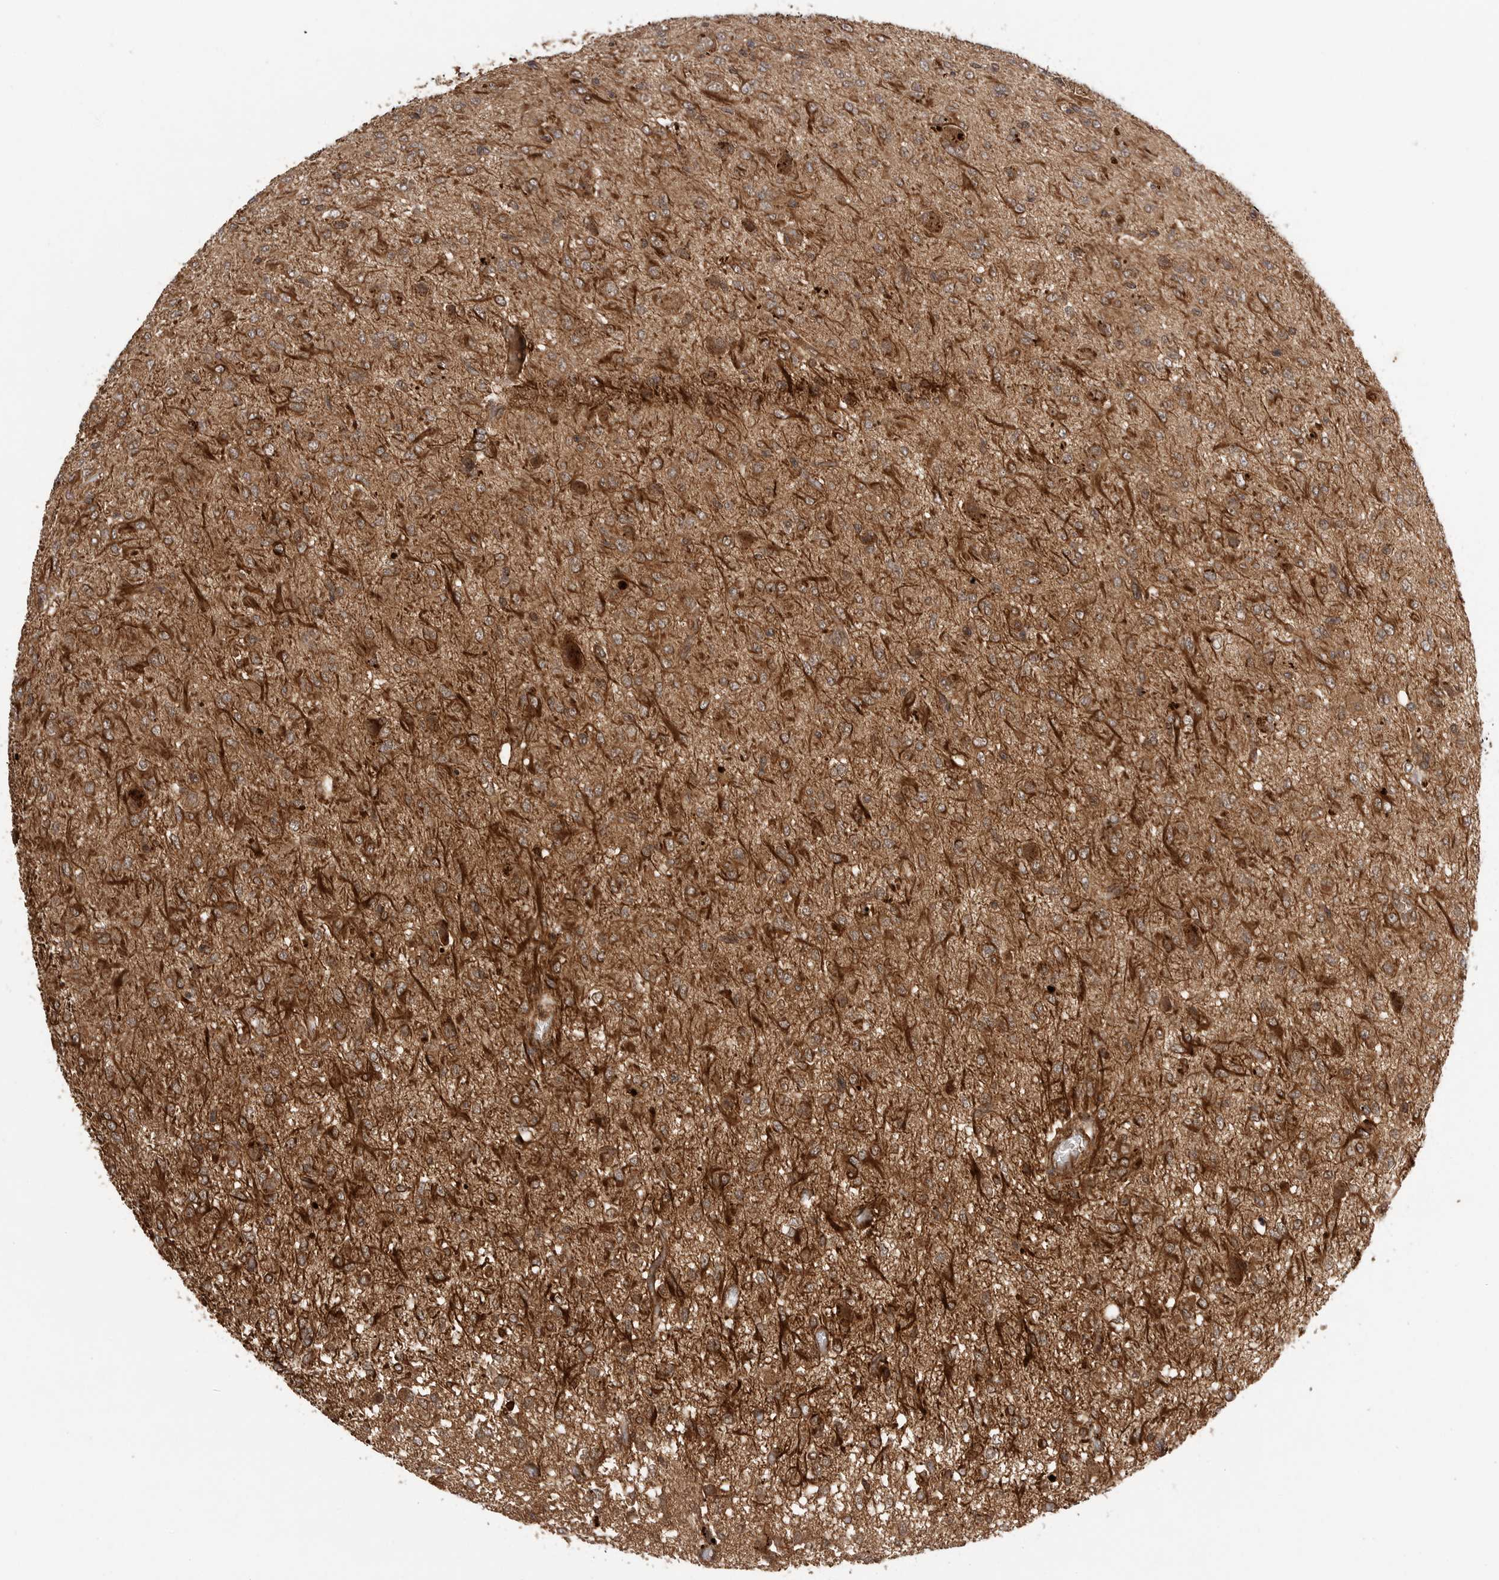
{"staining": {"intensity": "moderate", "quantity": ">75%", "location": "cytoplasmic/membranous"}, "tissue": "glioma", "cell_type": "Tumor cells", "image_type": "cancer", "snomed": [{"axis": "morphology", "description": "Glioma, malignant, High grade"}, {"axis": "topography", "description": "Brain"}], "caption": "This is an image of immunohistochemistry staining of glioma, which shows moderate expression in the cytoplasmic/membranous of tumor cells.", "gene": "PRDX4", "patient": {"sex": "female", "age": 59}}